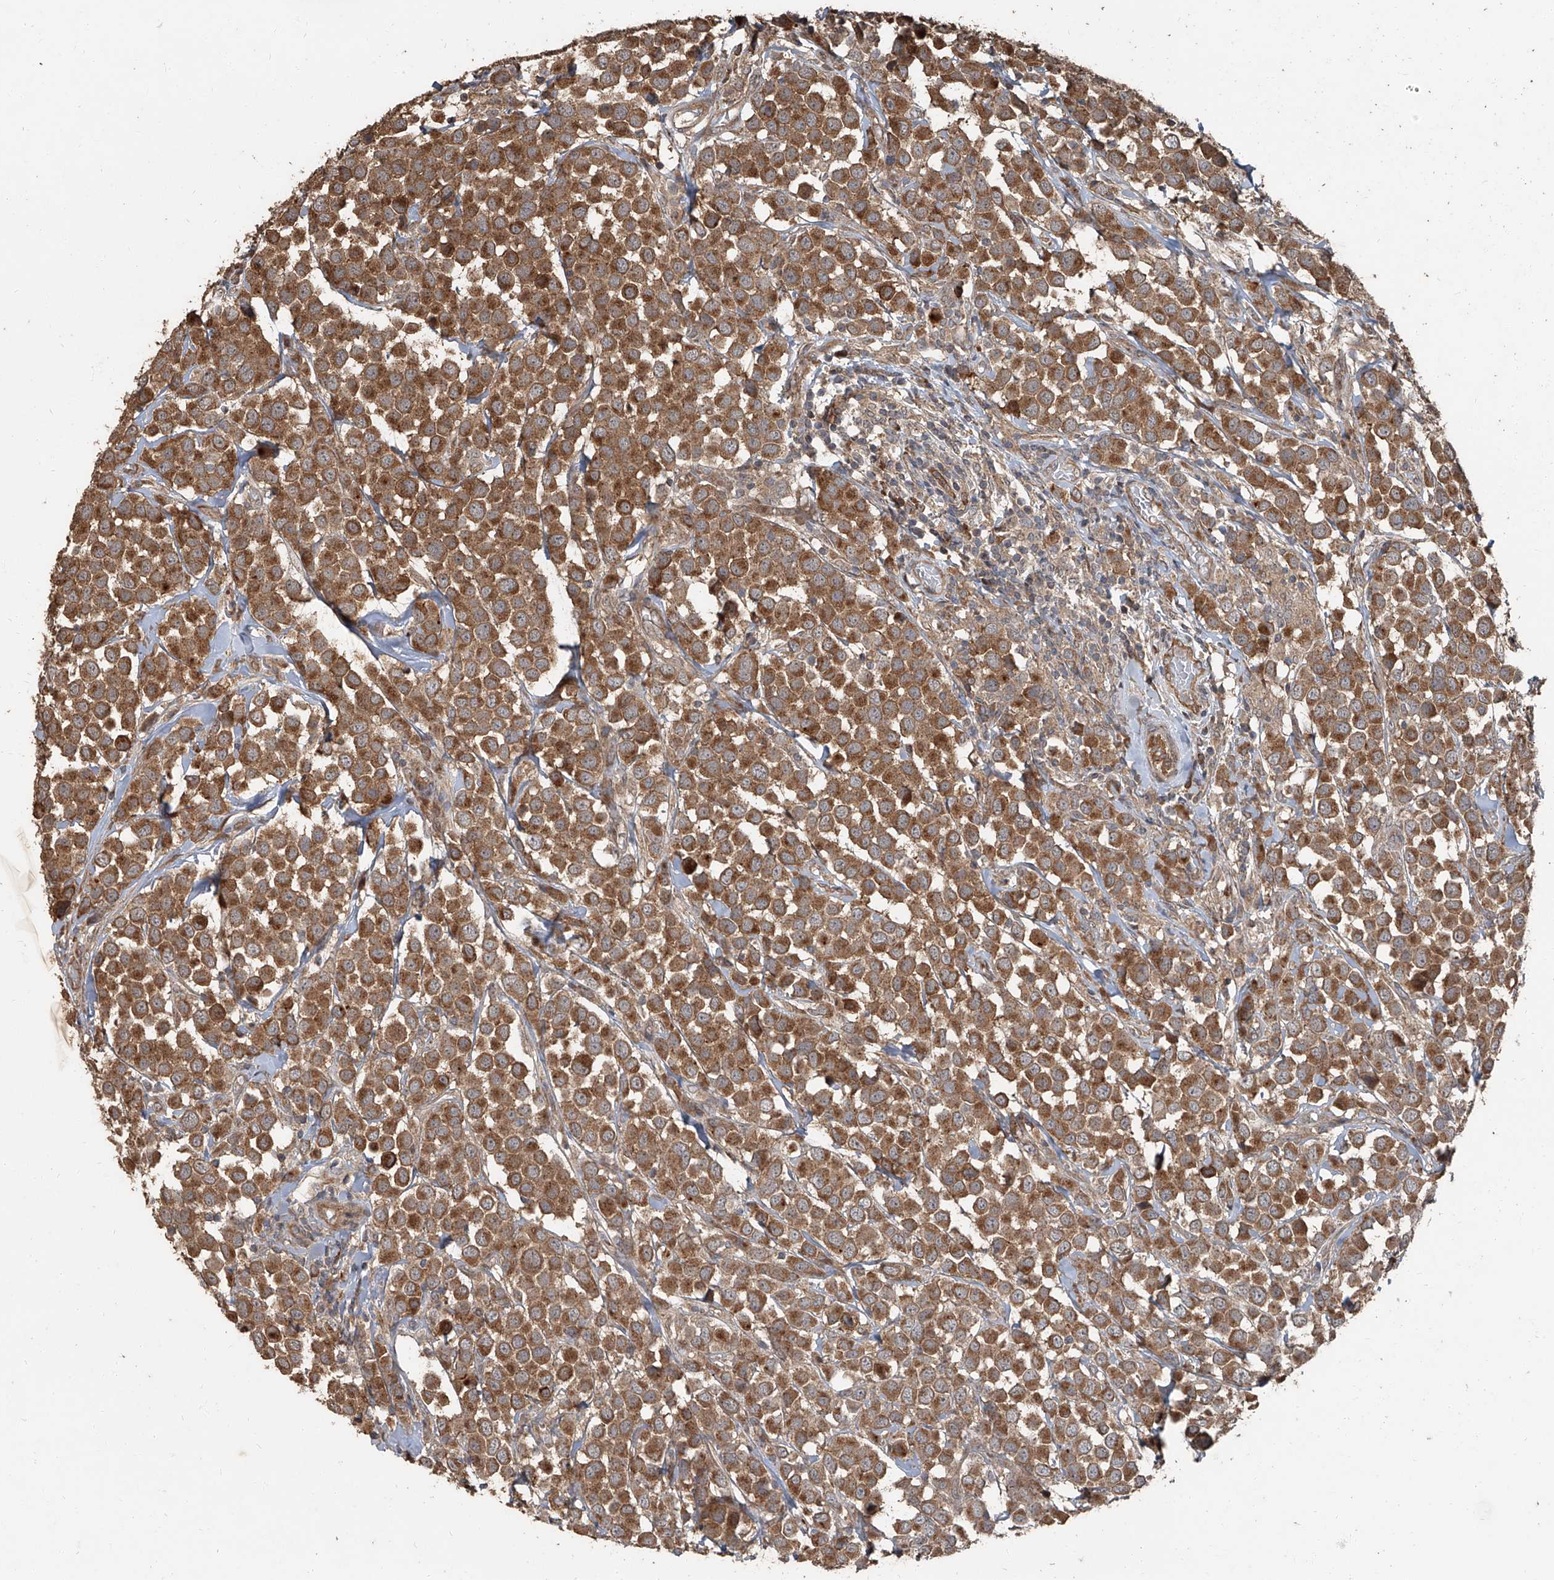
{"staining": {"intensity": "moderate", "quantity": ">75%", "location": "cytoplasmic/membranous"}, "tissue": "breast cancer", "cell_type": "Tumor cells", "image_type": "cancer", "snomed": [{"axis": "morphology", "description": "Duct carcinoma"}, {"axis": "topography", "description": "Breast"}], "caption": "The immunohistochemical stain highlights moderate cytoplasmic/membranous expression in tumor cells of breast cancer (intraductal carcinoma) tissue.", "gene": "CCN1", "patient": {"sex": "female", "age": 61}}